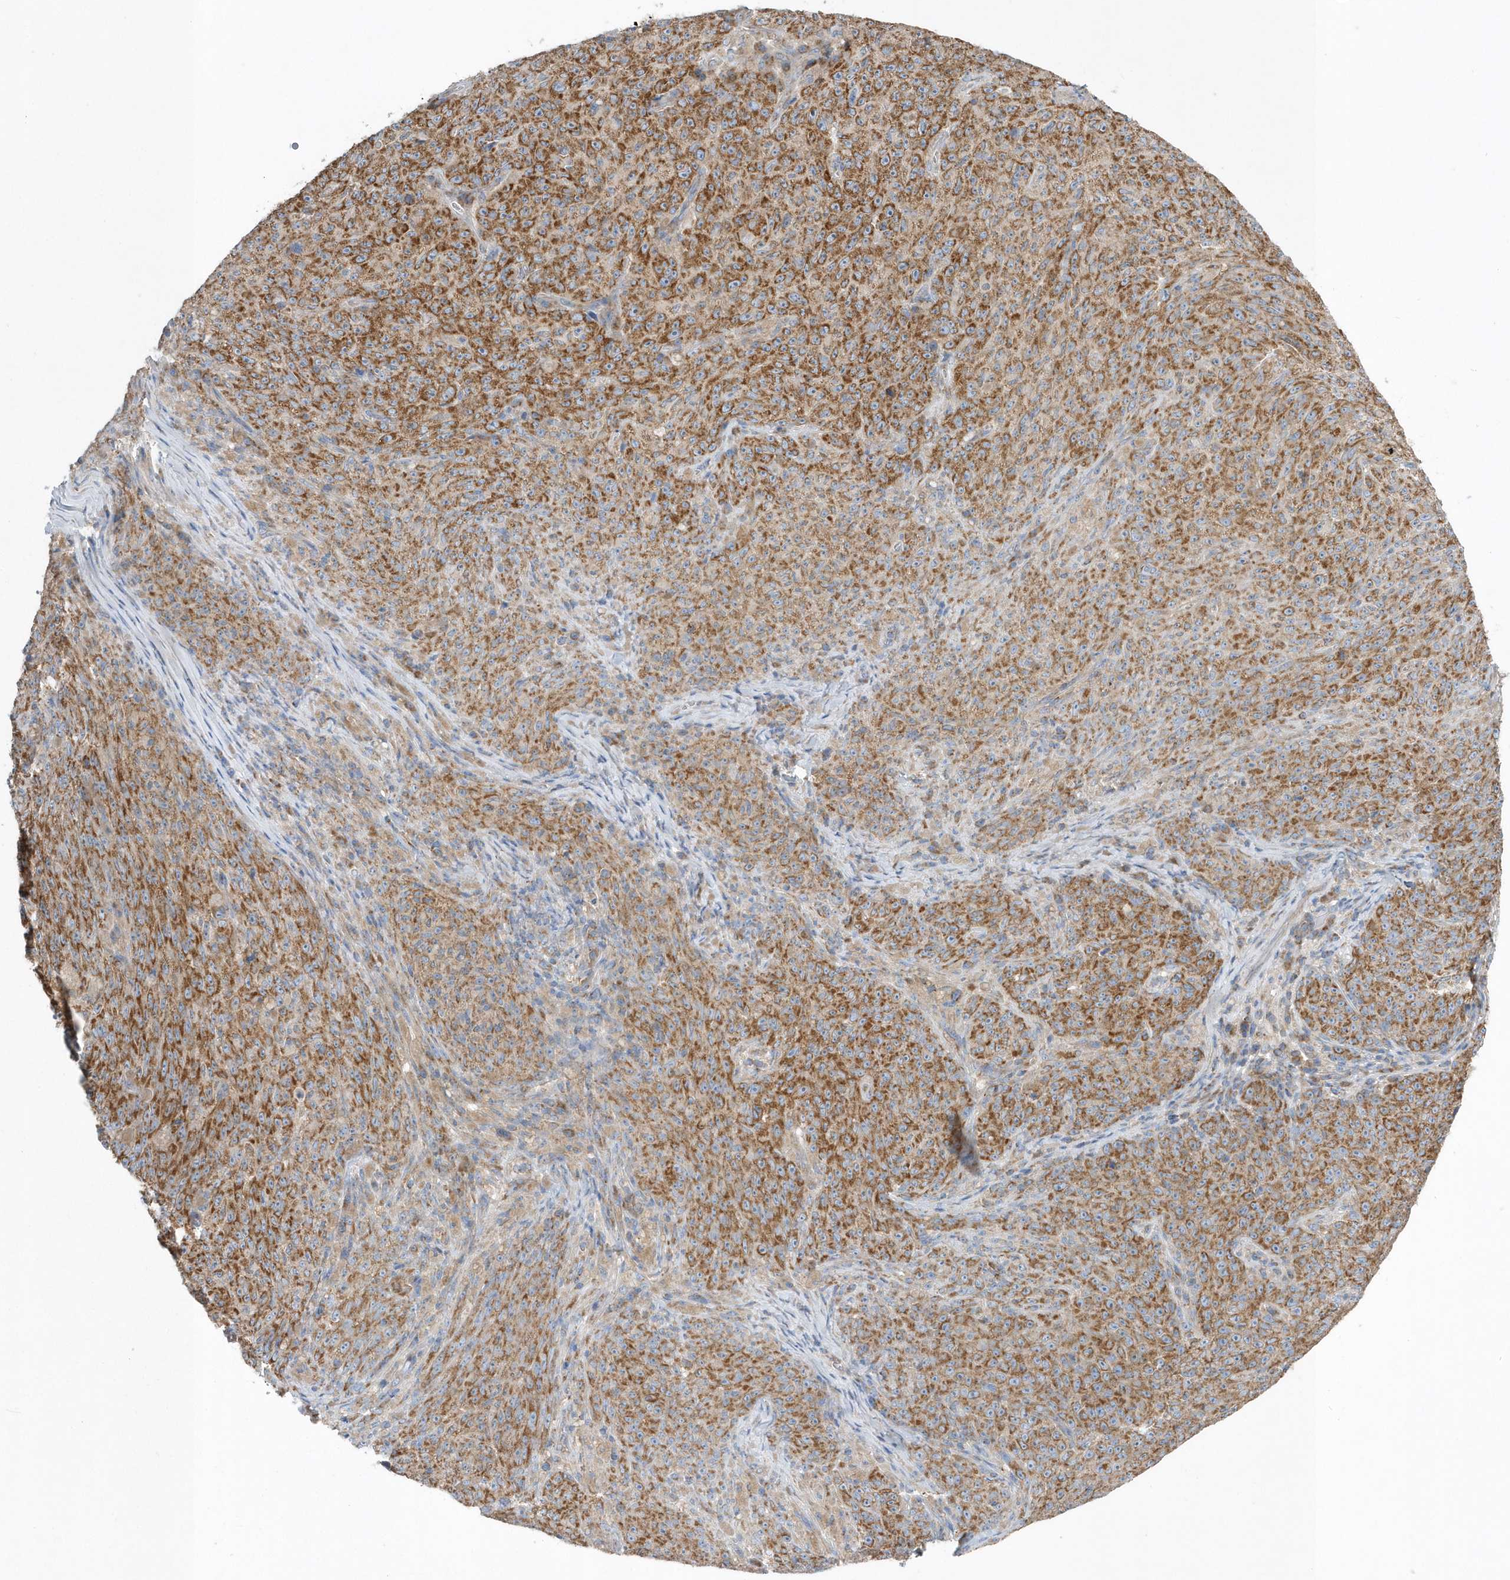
{"staining": {"intensity": "strong", "quantity": ">75%", "location": "cytoplasmic/membranous"}, "tissue": "melanoma", "cell_type": "Tumor cells", "image_type": "cancer", "snomed": [{"axis": "morphology", "description": "Malignant melanoma, NOS"}, {"axis": "topography", "description": "Skin"}], "caption": "Immunohistochemical staining of malignant melanoma shows high levels of strong cytoplasmic/membranous protein positivity in approximately >75% of tumor cells. (brown staining indicates protein expression, while blue staining denotes nuclei).", "gene": "SPATA5", "patient": {"sex": "female", "age": 82}}